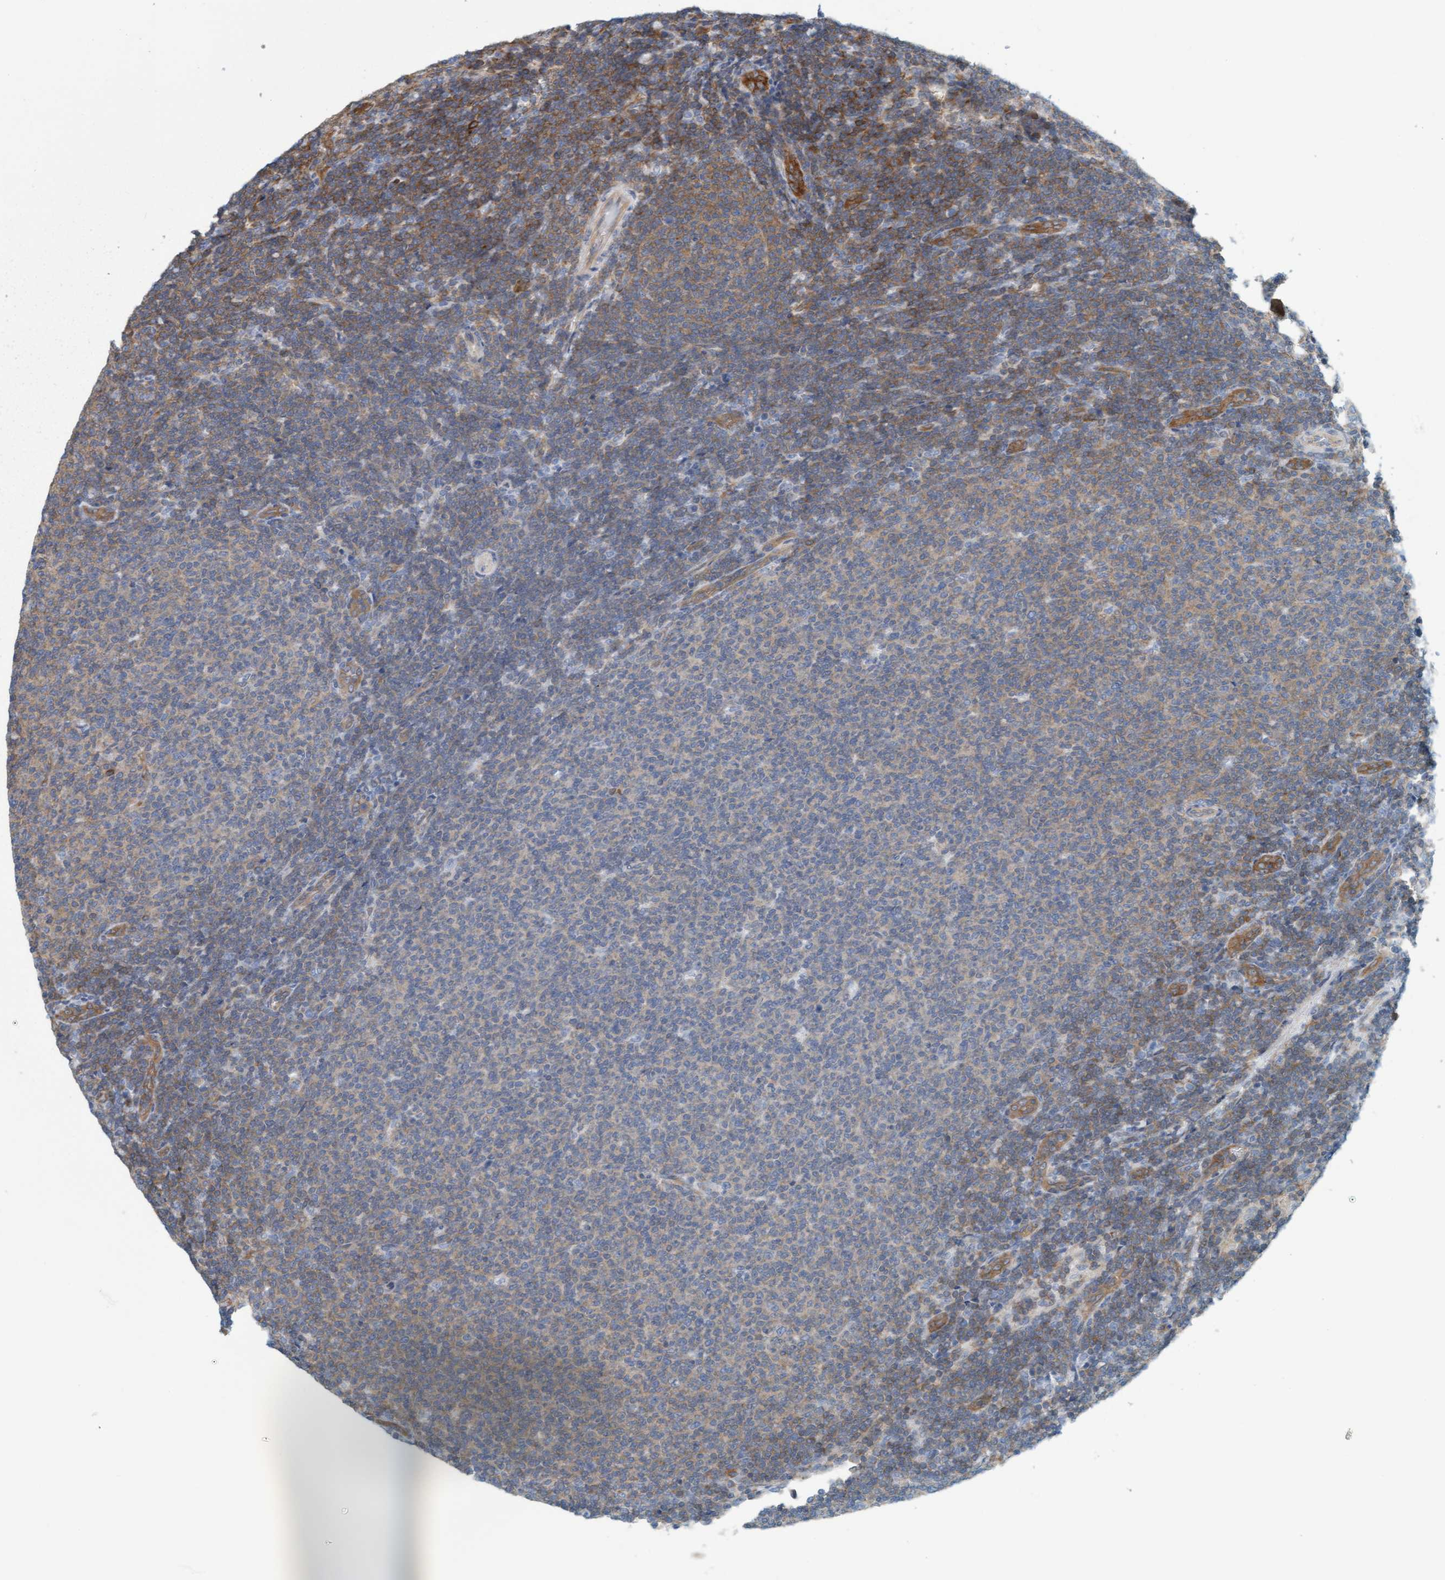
{"staining": {"intensity": "weak", "quantity": ">75%", "location": "cytoplasmic/membranous"}, "tissue": "lymphoma", "cell_type": "Tumor cells", "image_type": "cancer", "snomed": [{"axis": "morphology", "description": "Malignant lymphoma, non-Hodgkin's type, Low grade"}, {"axis": "topography", "description": "Lymph node"}], "caption": "The micrograph shows immunohistochemical staining of low-grade malignant lymphoma, non-Hodgkin's type. There is weak cytoplasmic/membranous positivity is seen in about >75% of tumor cells. The protein is shown in brown color, while the nuclei are stained blue.", "gene": "PRKD2", "patient": {"sex": "male", "age": 66}}